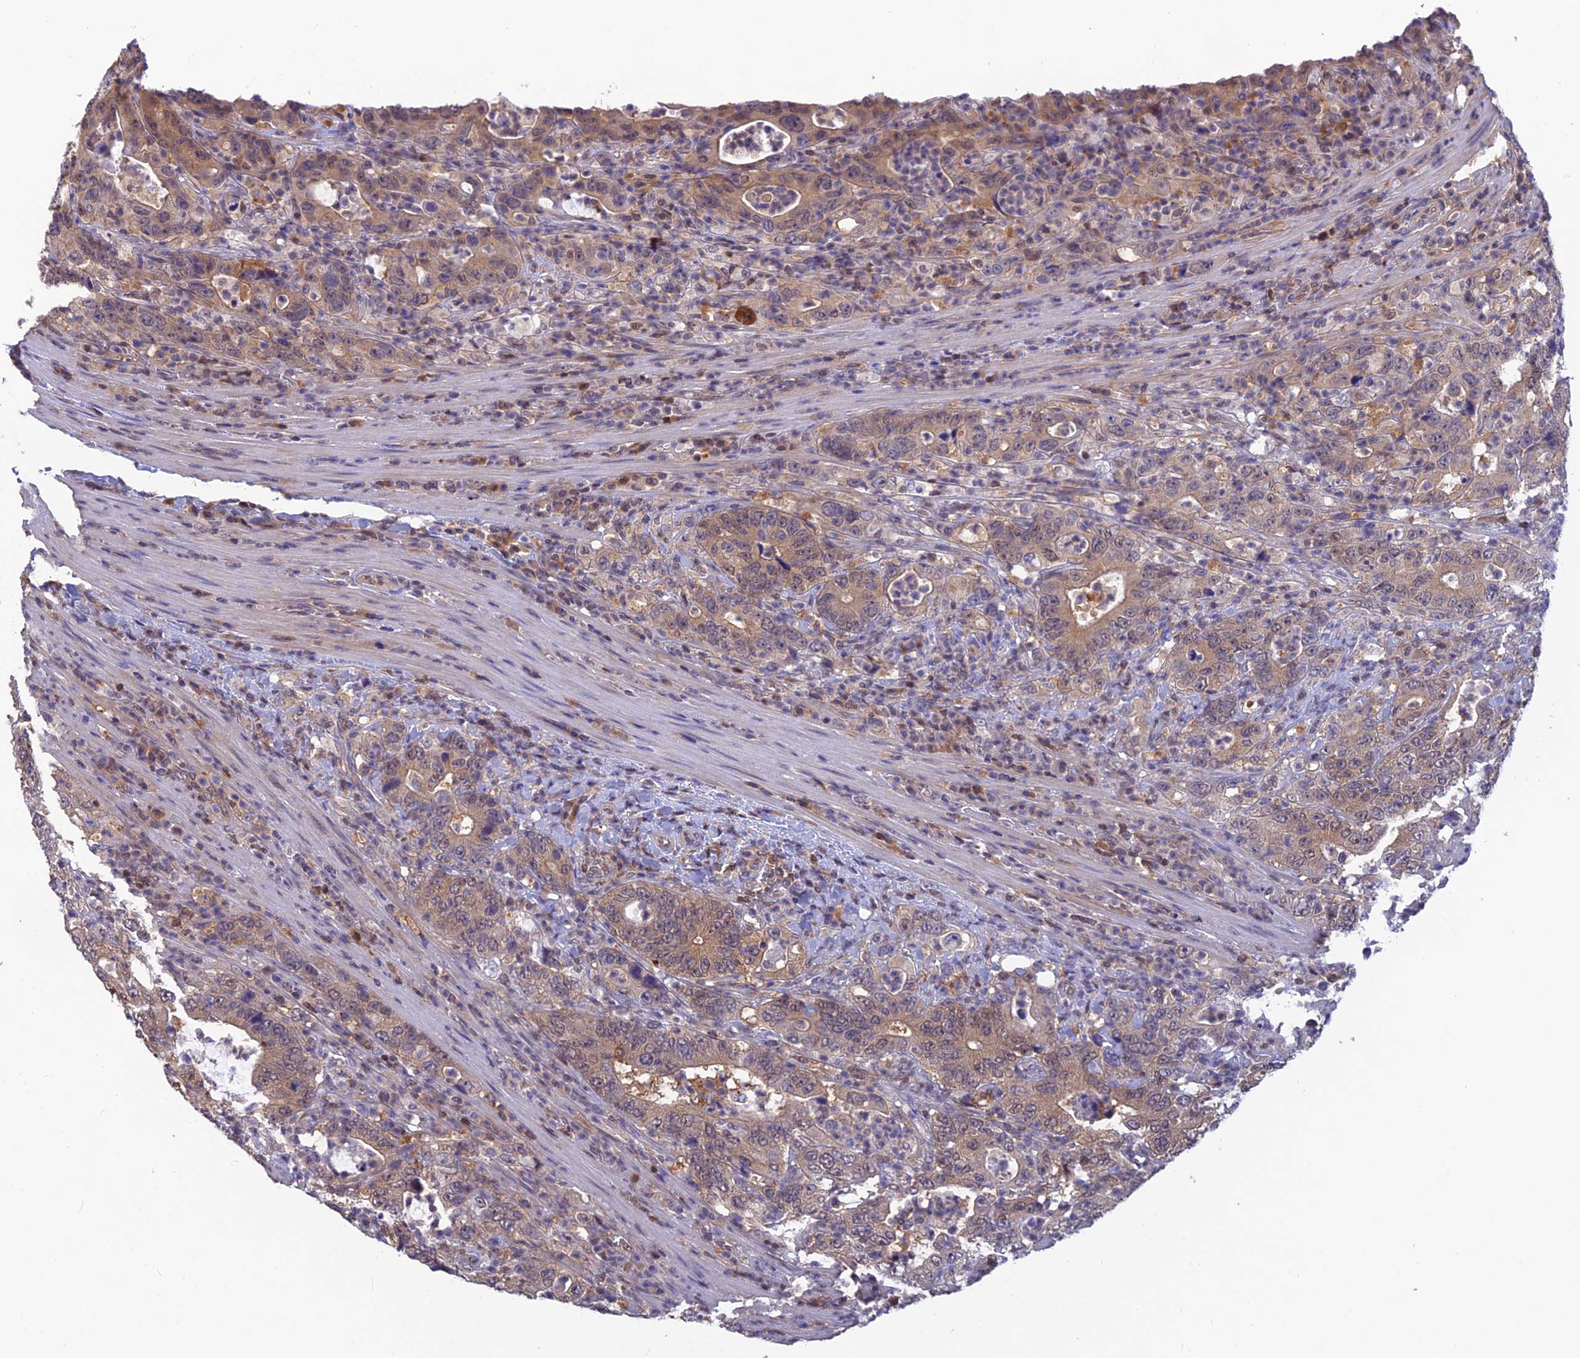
{"staining": {"intensity": "weak", "quantity": ">75%", "location": "cytoplasmic/membranous,nuclear"}, "tissue": "colorectal cancer", "cell_type": "Tumor cells", "image_type": "cancer", "snomed": [{"axis": "morphology", "description": "Adenocarcinoma, NOS"}, {"axis": "topography", "description": "Colon"}], "caption": "Colorectal cancer (adenocarcinoma) tissue reveals weak cytoplasmic/membranous and nuclear expression in approximately >75% of tumor cells", "gene": "HINT1", "patient": {"sex": "female", "age": 75}}